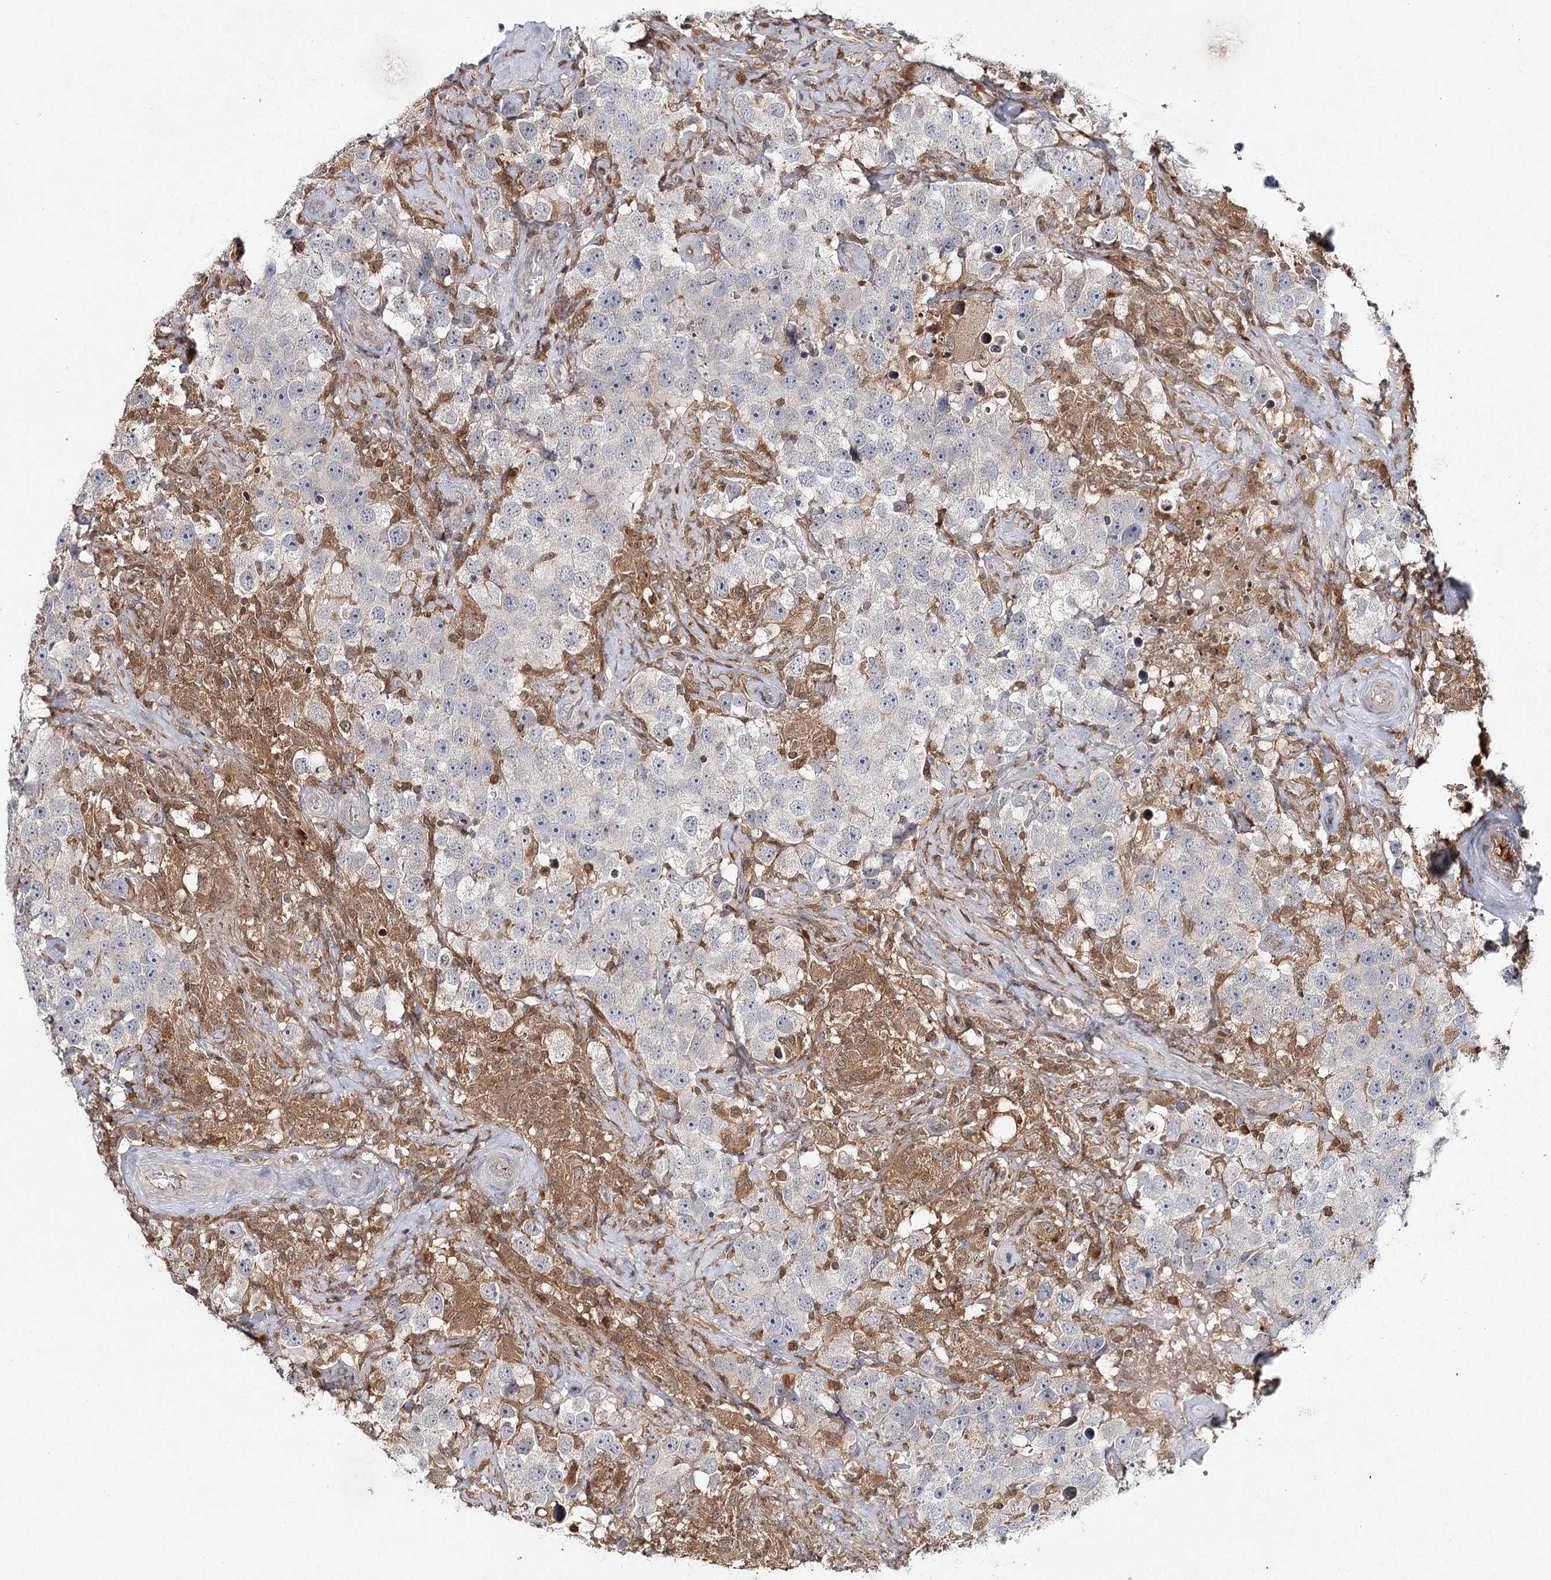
{"staining": {"intensity": "negative", "quantity": "none", "location": "none"}, "tissue": "testis cancer", "cell_type": "Tumor cells", "image_type": "cancer", "snomed": [{"axis": "morphology", "description": "Seminoma, NOS"}, {"axis": "topography", "description": "Testis"}], "caption": "Immunohistochemistry (IHC) image of neoplastic tissue: testis cancer stained with DAB exhibits no significant protein expression in tumor cells.", "gene": "SLC41A2", "patient": {"sex": "male", "age": 49}}